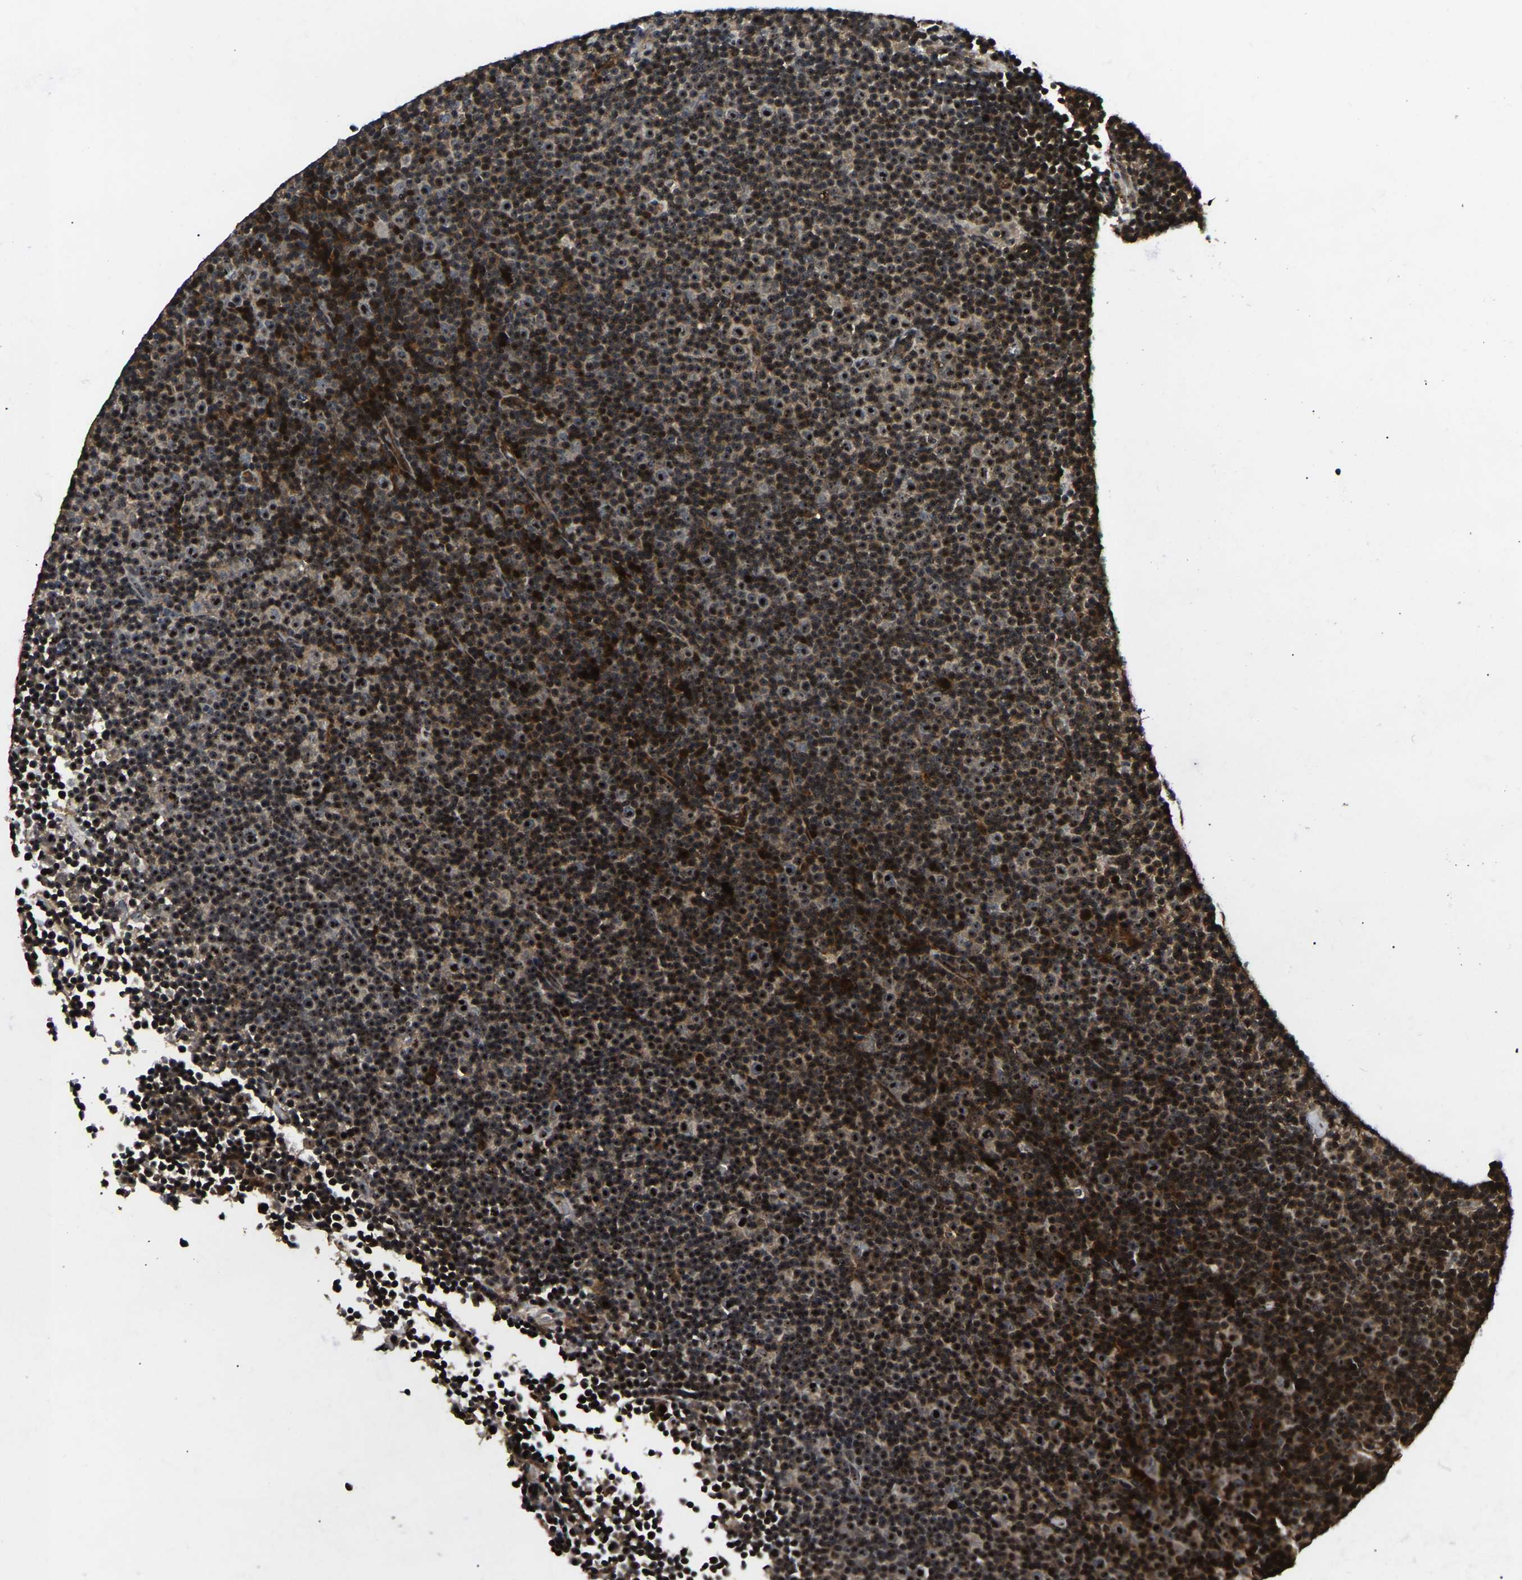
{"staining": {"intensity": "strong", "quantity": ">75%", "location": "cytoplasmic/membranous,nuclear"}, "tissue": "lymphoma", "cell_type": "Tumor cells", "image_type": "cancer", "snomed": [{"axis": "morphology", "description": "Malignant lymphoma, non-Hodgkin's type, Low grade"}, {"axis": "topography", "description": "Lymph node"}], "caption": "Protein expression by immunohistochemistry demonstrates strong cytoplasmic/membranous and nuclear expression in about >75% of tumor cells in low-grade malignant lymphoma, non-Hodgkin's type. (brown staining indicates protein expression, while blue staining denotes nuclei).", "gene": "RBM28", "patient": {"sex": "female", "age": 67}}